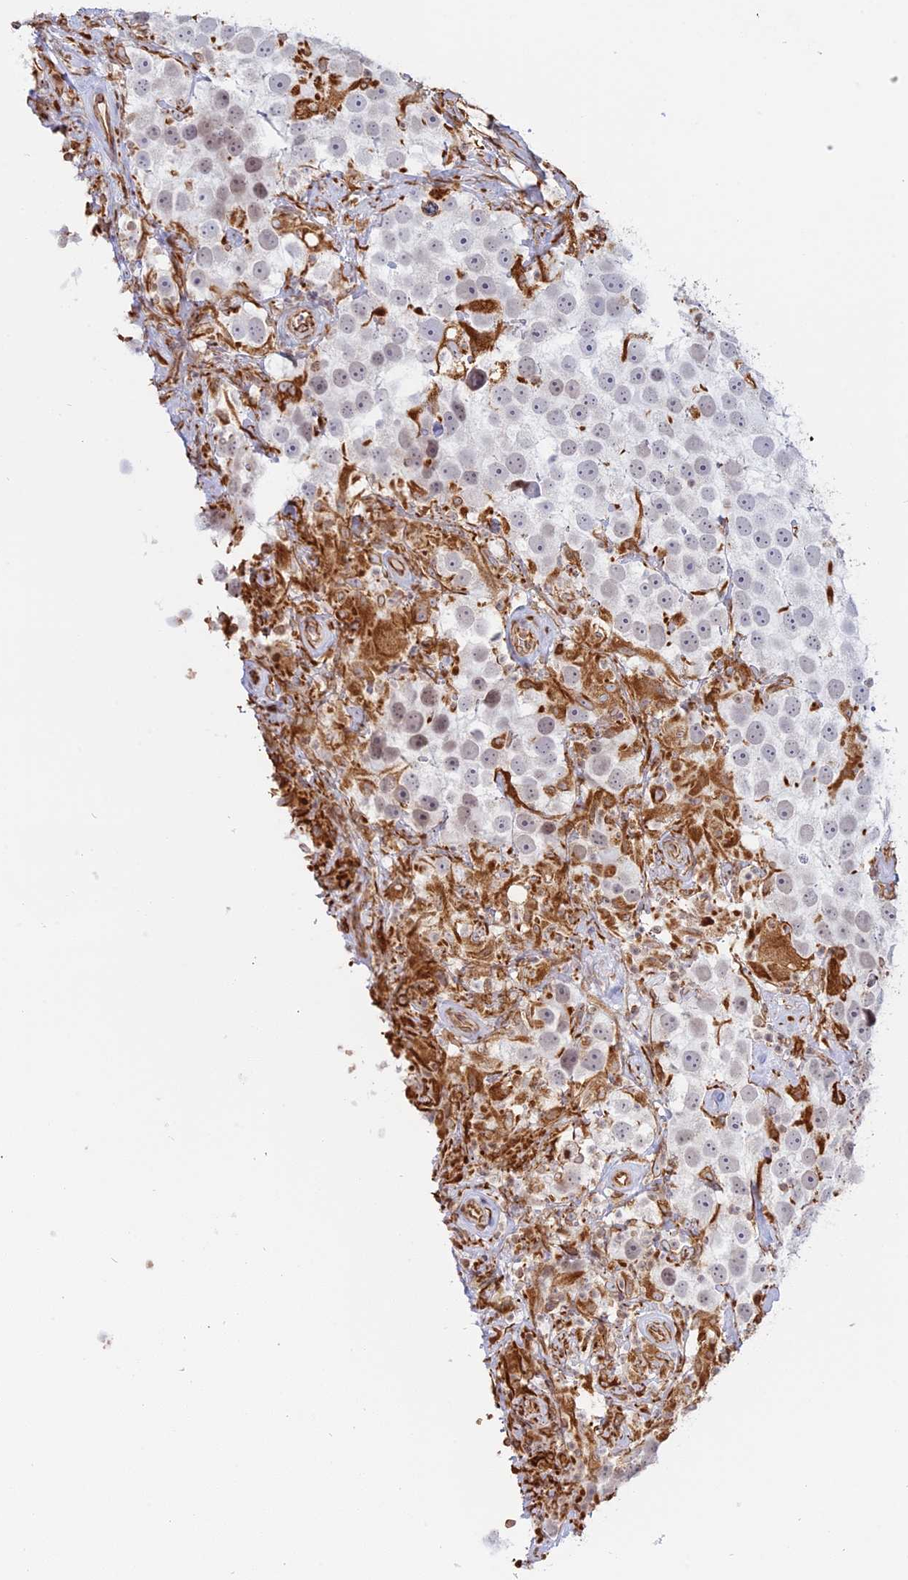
{"staining": {"intensity": "negative", "quantity": "none", "location": "none"}, "tissue": "testis cancer", "cell_type": "Tumor cells", "image_type": "cancer", "snomed": [{"axis": "morphology", "description": "Seminoma, NOS"}, {"axis": "topography", "description": "Testis"}], "caption": "Tumor cells are negative for protein expression in human testis cancer (seminoma). The staining was performed using DAB (3,3'-diaminobenzidine) to visualize the protein expression in brown, while the nuclei were stained in blue with hematoxylin (Magnification: 20x).", "gene": "APOBR", "patient": {"sex": "male", "age": 49}}